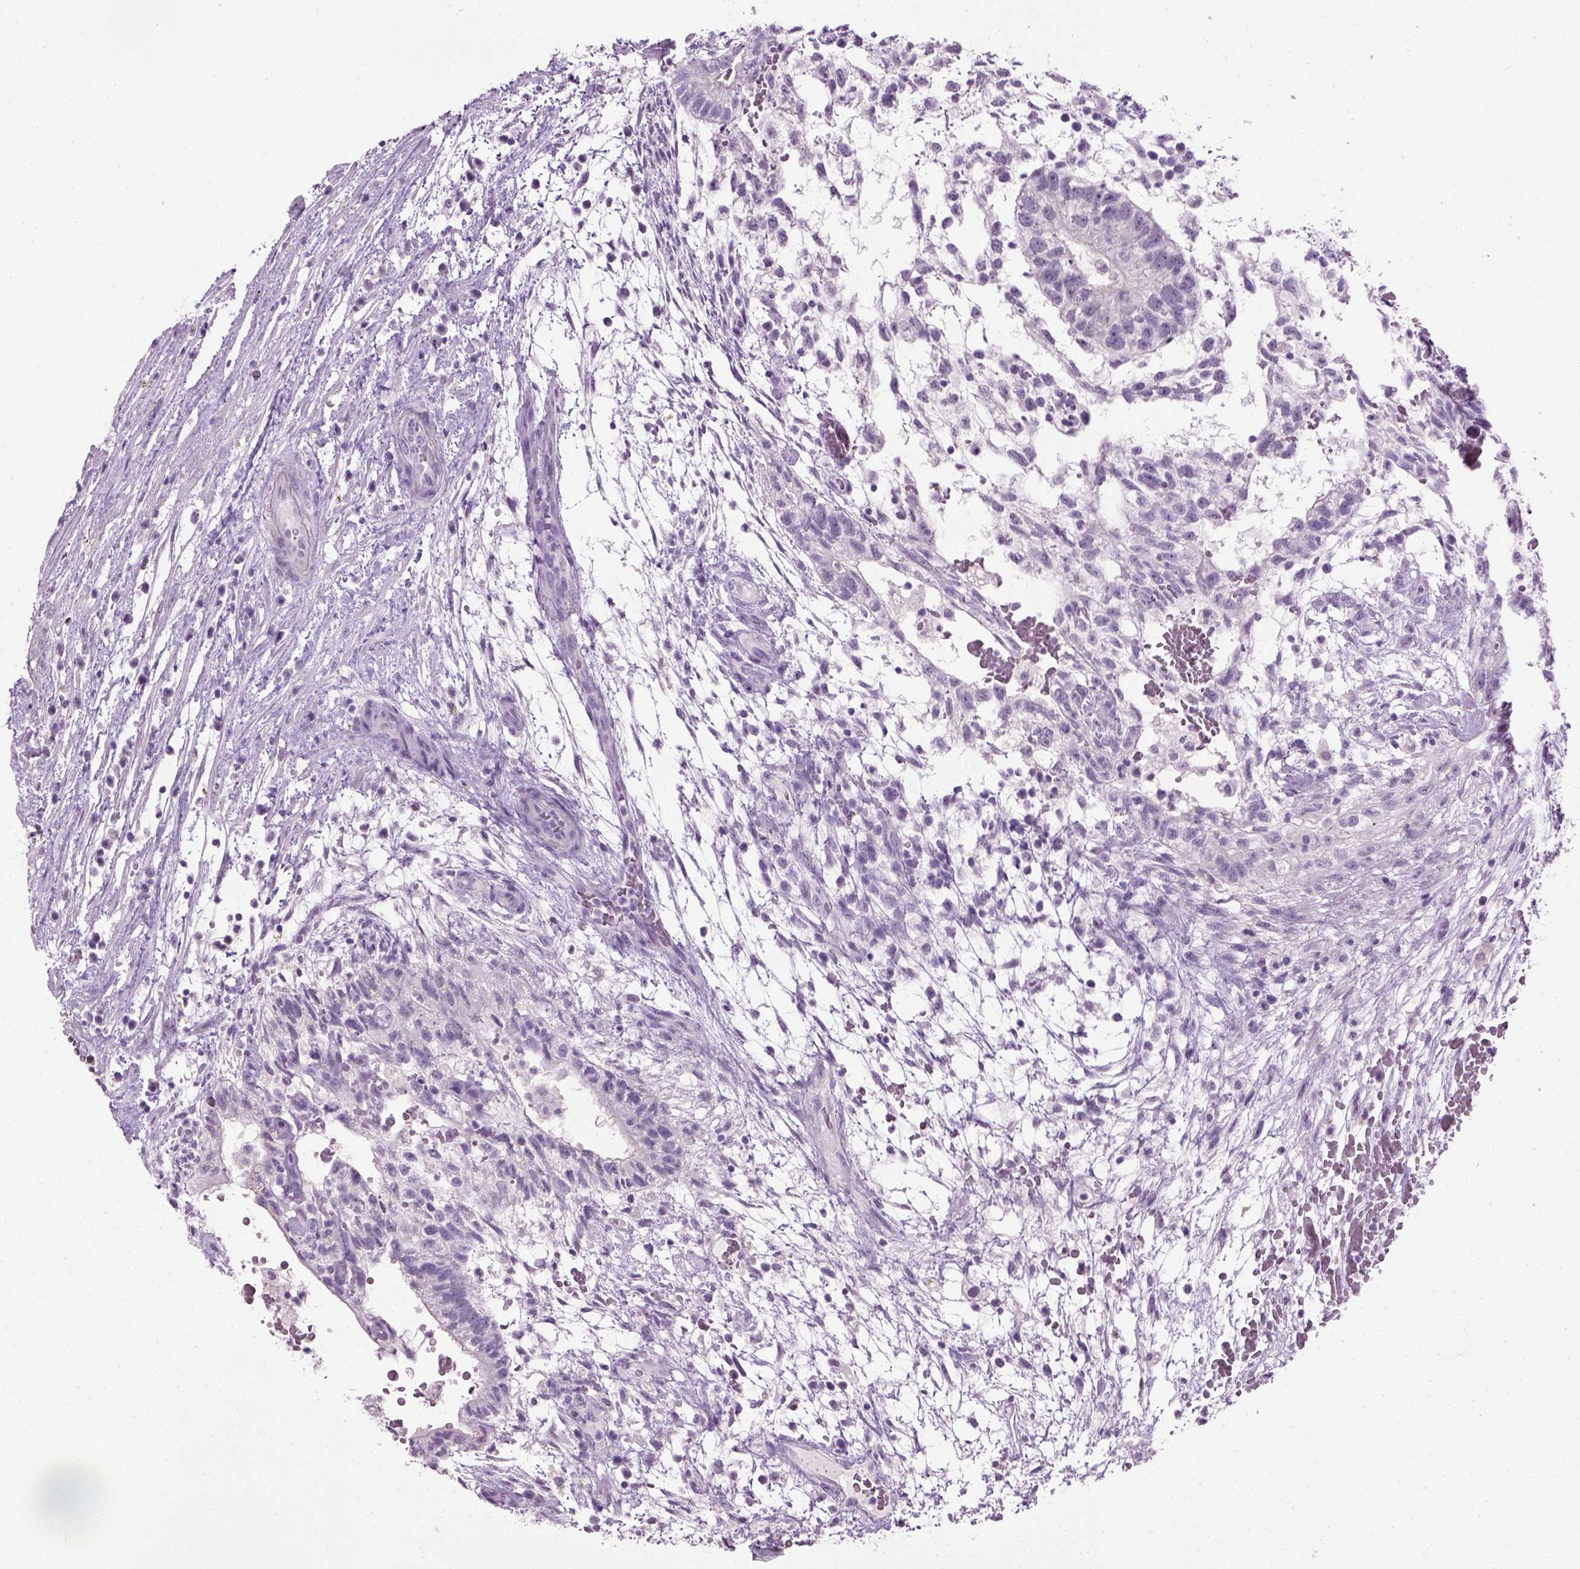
{"staining": {"intensity": "negative", "quantity": "none", "location": "none"}, "tissue": "testis cancer", "cell_type": "Tumor cells", "image_type": "cancer", "snomed": [{"axis": "morphology", "description": "Normal tissue, NOS"}, {"axis": "morphology", "description": "Carcinoma, Embryonal, NOS"}, {"axis": "topography", "description": "Testis"}], "caption": "A photomicrograph of human testis cancer (embryonal carcinoma) is negative for staining in tumor cells.", "gene": "GABRB2", "patient": {"sex": "male", "age": 32}}